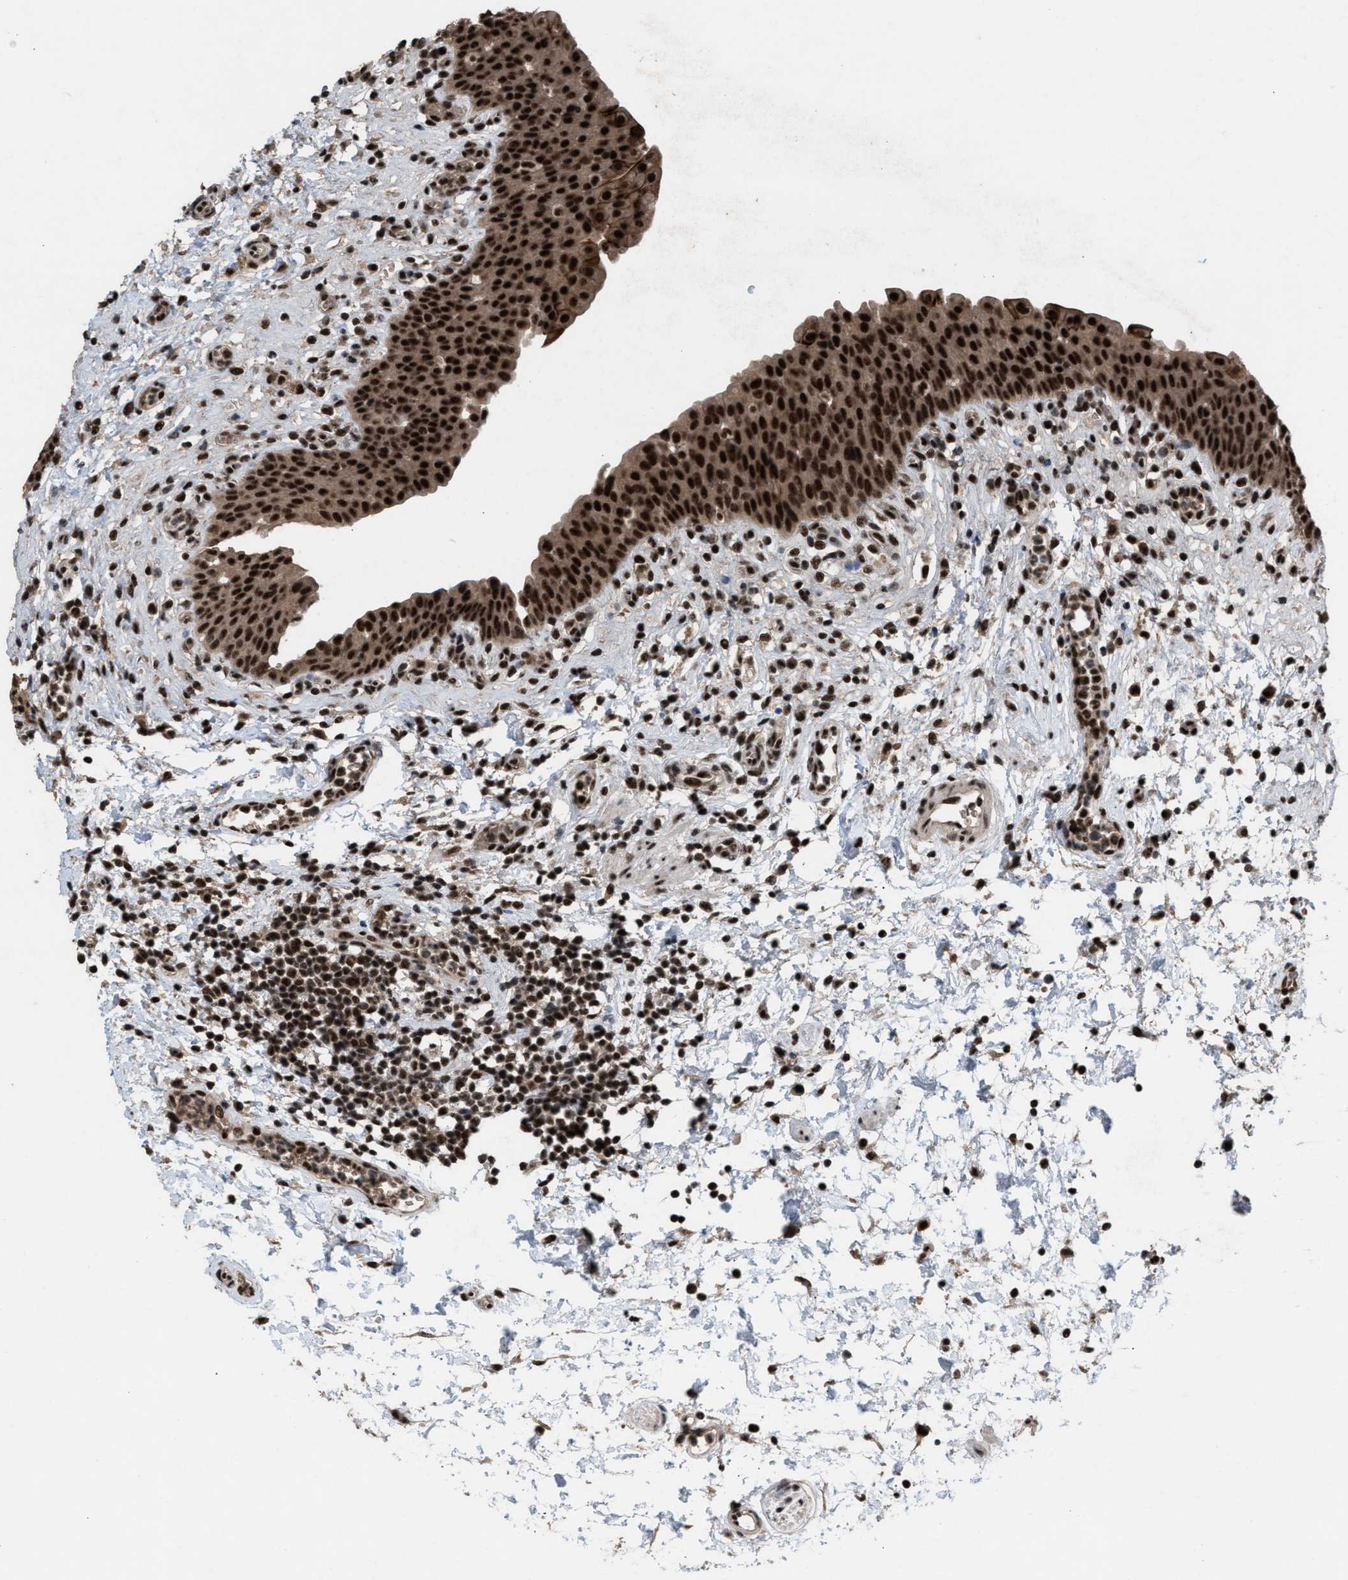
{"staining": {"intensity": "strong", "quantity": ">75%", "location": "cytoplasmic/membranous,nuclear"}, "tissue": "urinary bladder", "cell_type": "Urothelial cells", "image_type": "normal", "snomed": [{"axis": "morphology", "description": "Normal tissue, NOS"}, {"axis": "topography", "description": "Urinary bladder"}], "caption": "A high amount of strong cytoplasmic/membranous,nuclear staining is identified in about >75% of urothelial cells in benign urinary bladder. Nuclei are stained in blue.", "gene": "PRPF4", "patient": {"sex": "male", "age": 37}}